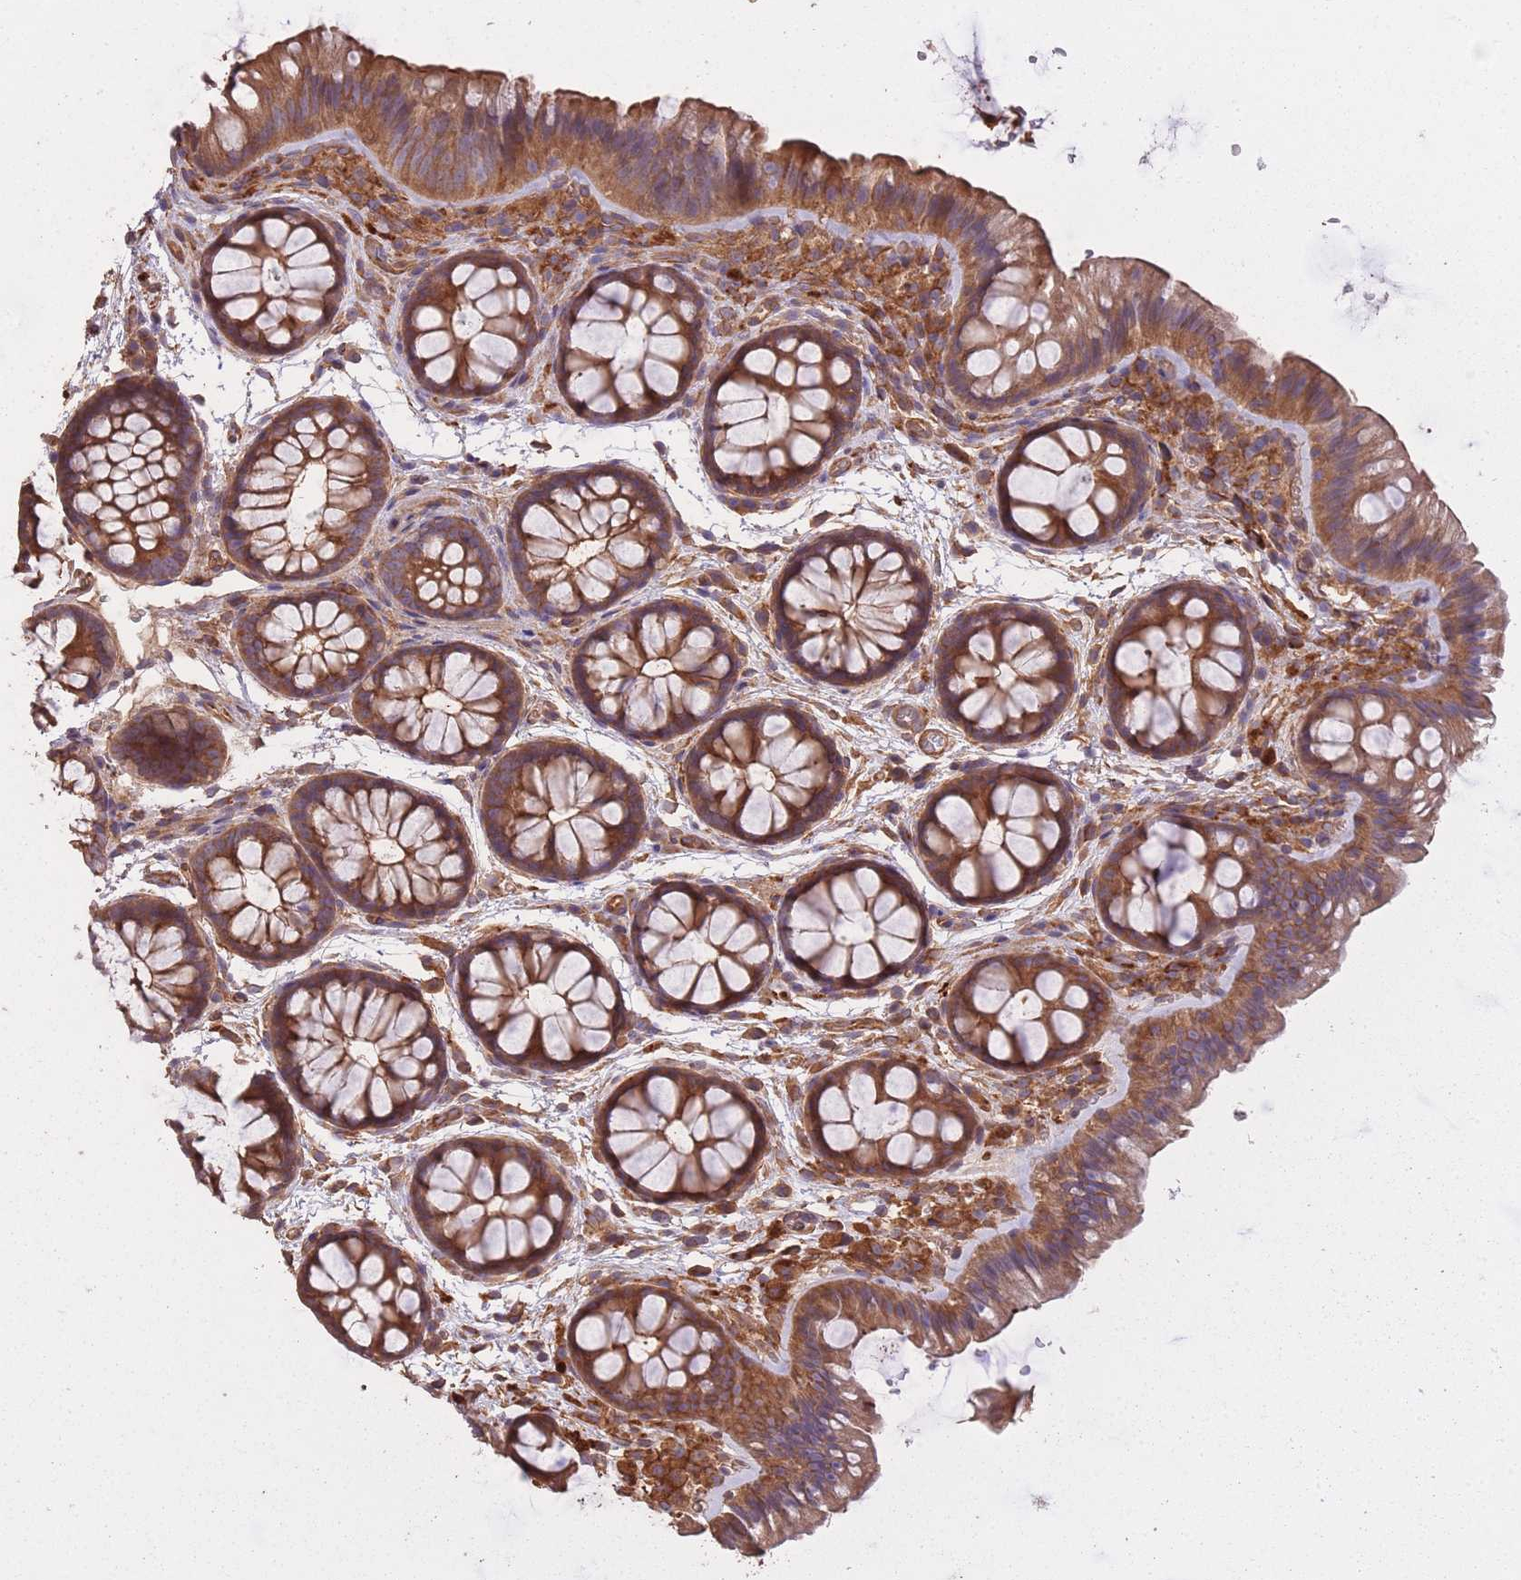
{"staining": {"intensity": "moderate", "quantity": ">75%", "location": "cytoplasmic/membranous"}, "tissue": "colon", "cell_type": "Endothelial cells", "image_type": "normal", "snomed": [{"axis": "morphology", "description": "Normal tissue, NOS"}, {"axis": "topography", "description": "Colon"}], "caption": "This micrograph exhibits IHC staining of benign colon, with medium moderate cytoplasmic/membranous positivity in approximately >75% of endothelial cells.", "gene": "ARMH3", "patient": {"sex": "male", "age": 46}}